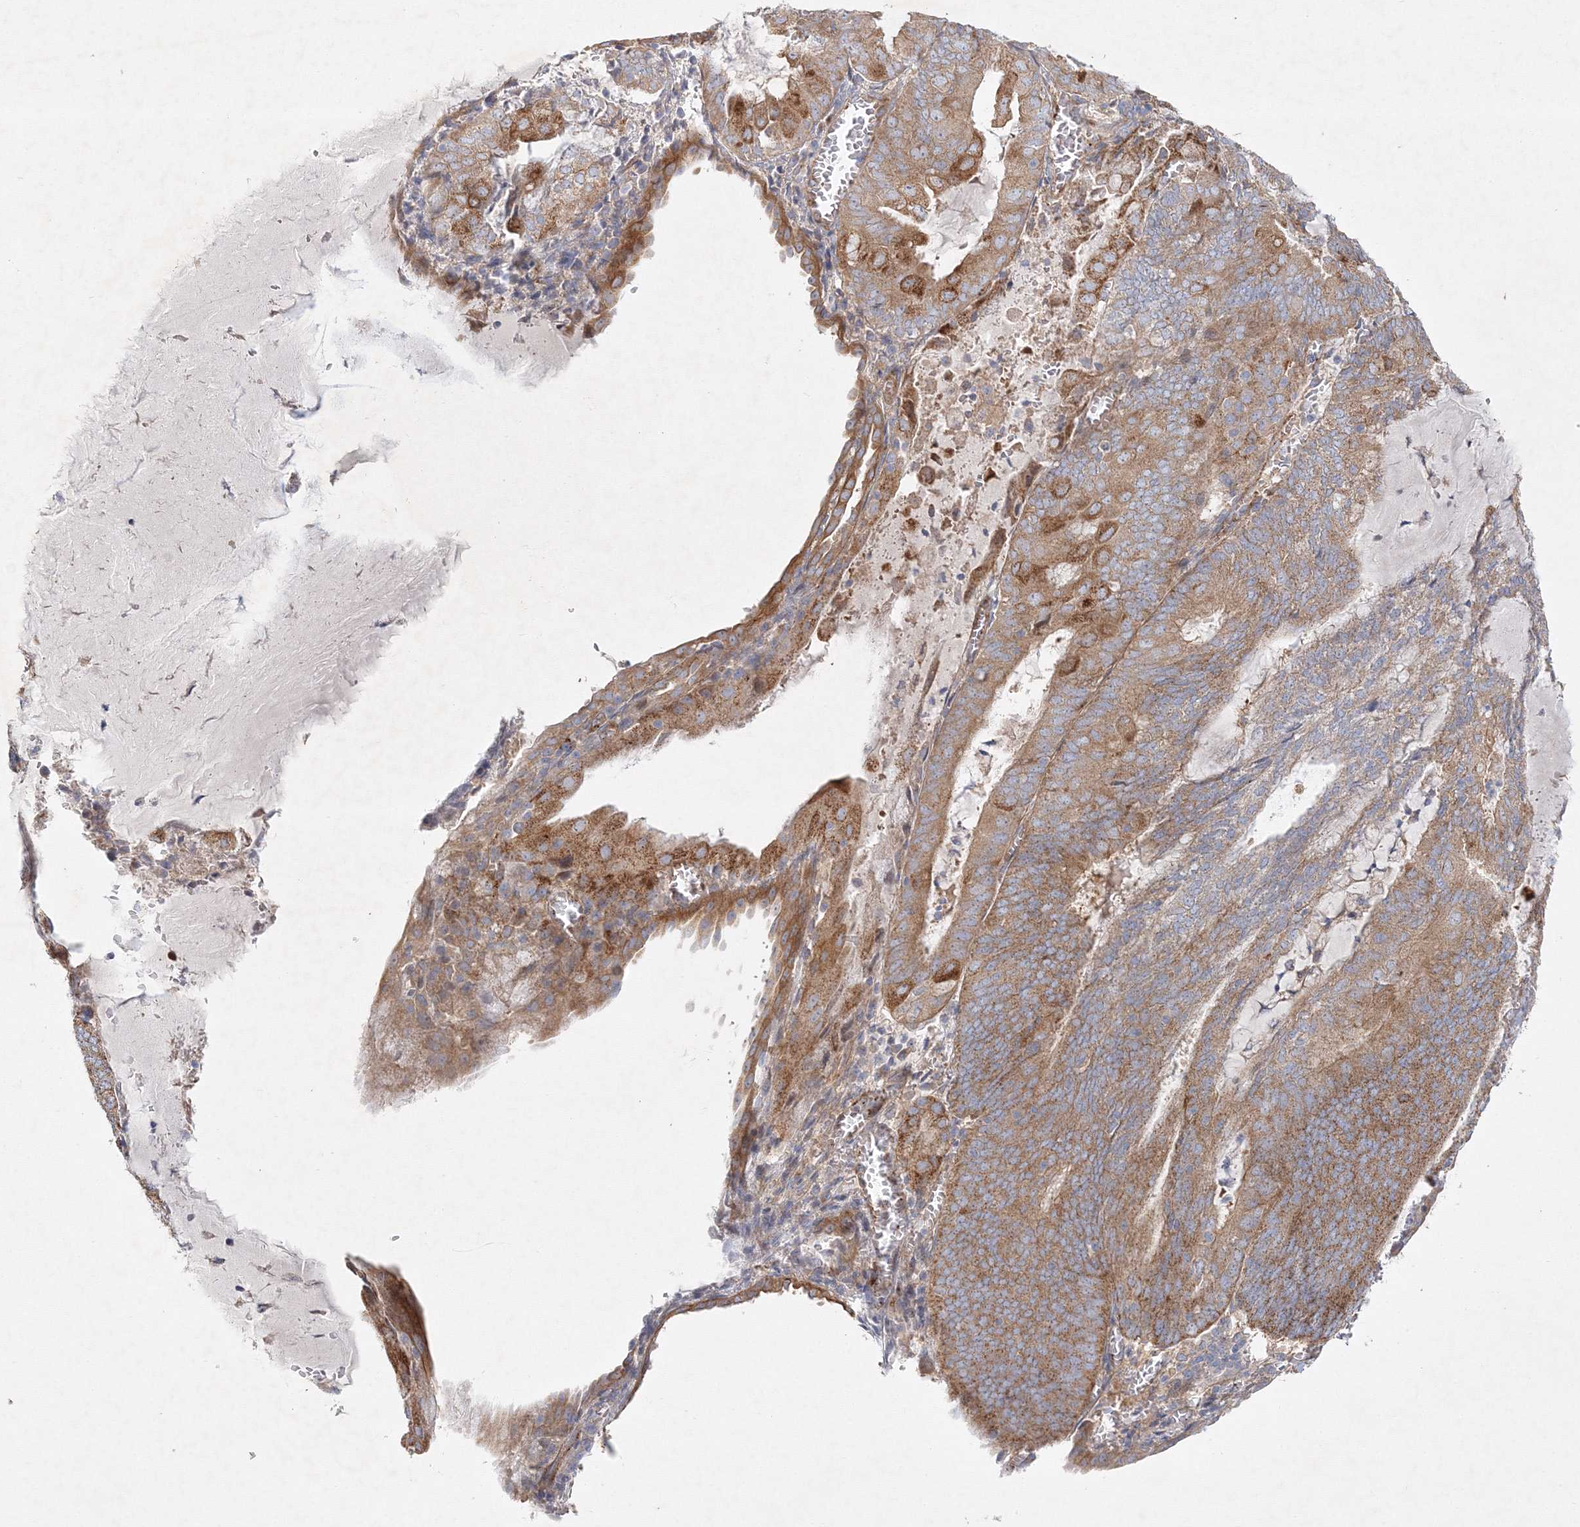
{"staining": {"intensity": "moderate", "quantity": ">75%", "location": "cytoplasmic/membranous"}, "tissue": "endometrial cancer", "cell_type": "Tumor cells", "image_type": "cancer", "snomed": [{"axis": "morphology", "description": "Adenocarcinoma, NOS"}, {"axis": "topography", "description": "Endometrium"}], "caption": "A medium amount of moderate cytoplasmic/membranous staining is appreciated in about >75% of tumor cells in endometrial cancer tissue.", "gene": "ZFYVE16", "patient": {"sex": "female", "age": 81}}